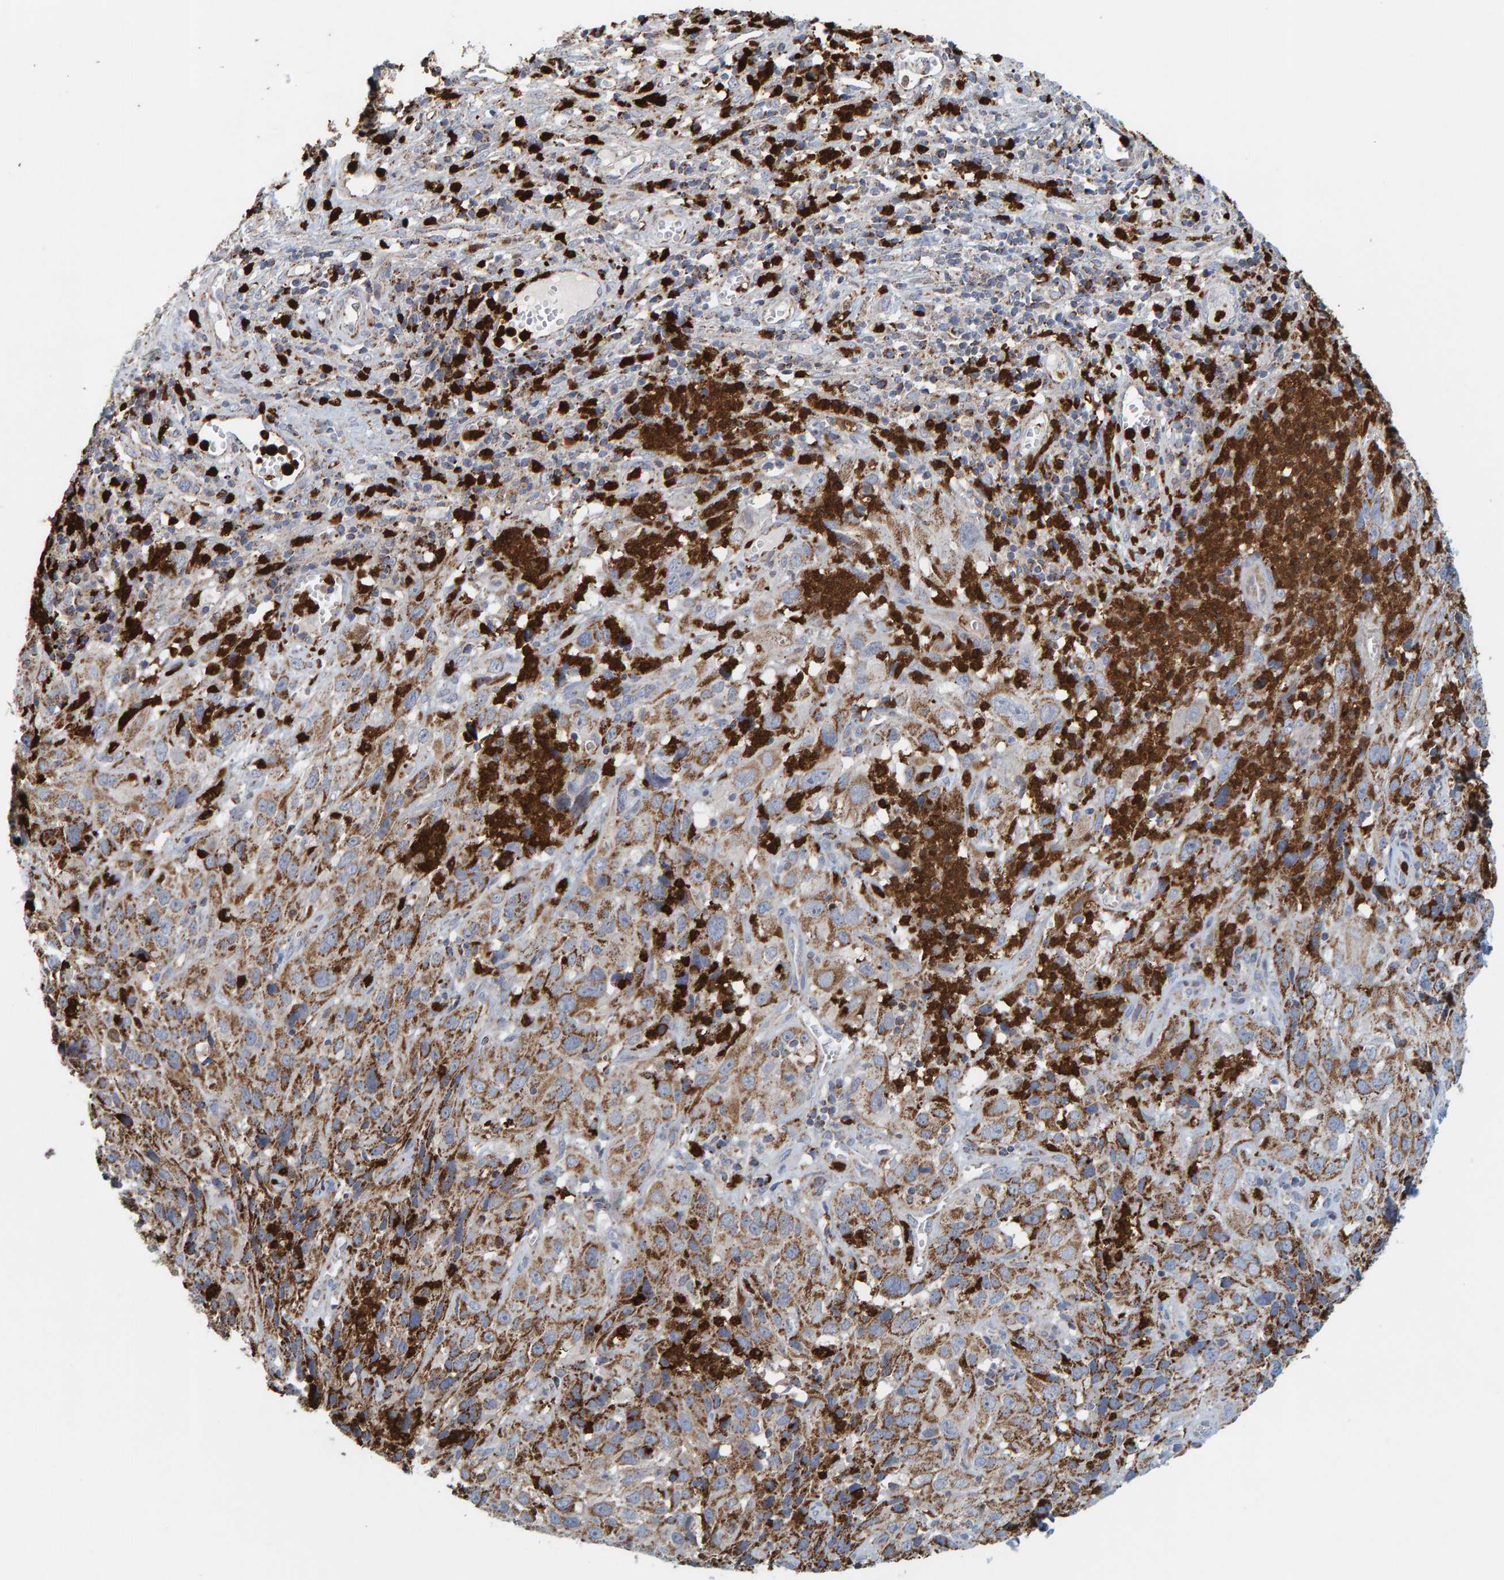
{"staining": {"intensity": "strong", "quantity": "25%-75%", "location": "cytoplasmic/membranous"}, "tissue": "cervical cancer", "cell_type": "Tumor cells", "image_type": "cancer", "snomed": [{"axis": "morphology", "description": "Squamous cell carcinoma, NOS"}, {"axis": "topography", "description": "Cervix"}], "caption": "Immunohistochemistry (DAB (3,3'-diaminobenzidine)) staining of human cervical cancer reveals strong cytoplasmic/membranous protein positivity in about 25%-75% of tumor cells.", "gene": "B9D1", "patient": {"sex": "female", "age": 32}}